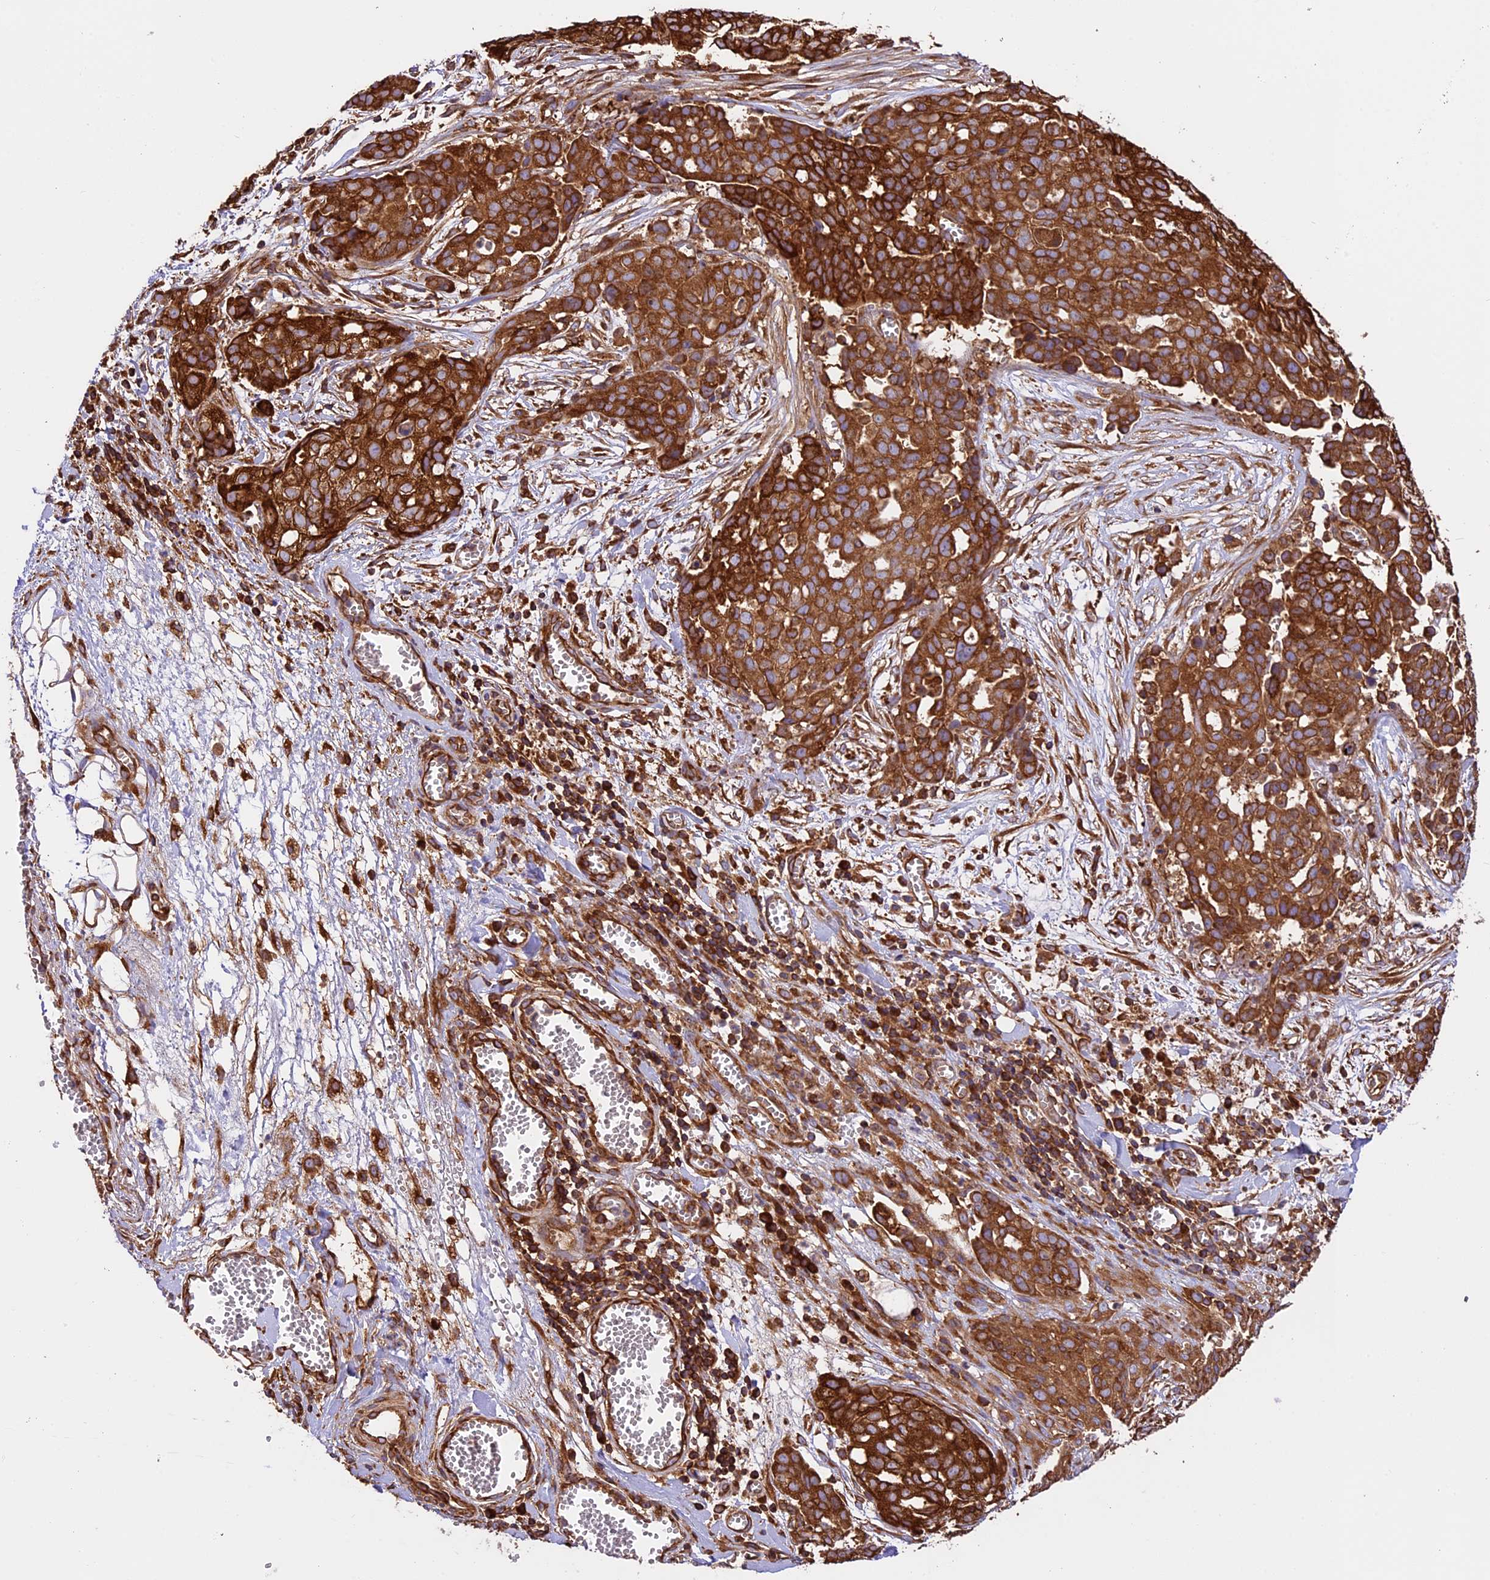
{"staining": {"intensity": "strong", "quantity": ">75%", "location": "cytoplasmic/membranous"}, "tissue": "ovarian cancer", "cell_type": "Tumor cells", "image_type": "cancer", "snomed": [{"axis": "morphology", "description": "Cystadenocarcinoma, serous, NOS"}, {"axis": "topography", "description": "Soft tissue"}, {"axis": "topography", "description": "Ovary"}], "caption": "An IHC photomicrograph of tumor tissue is shown. Protein staining in brown highlights strong cytoplasmic/membranous positivity in serous cystadenocarcinoma (ovarian) within tumor cells. The protein of interest is stained brown, and the nuclei are stained in blue (DAB (3,3'-diaminobenzidine) IHC with brightfield microscopy, high magnification).", "gene": "KARS1", "patient": {"sex": "female", "age": 57}}